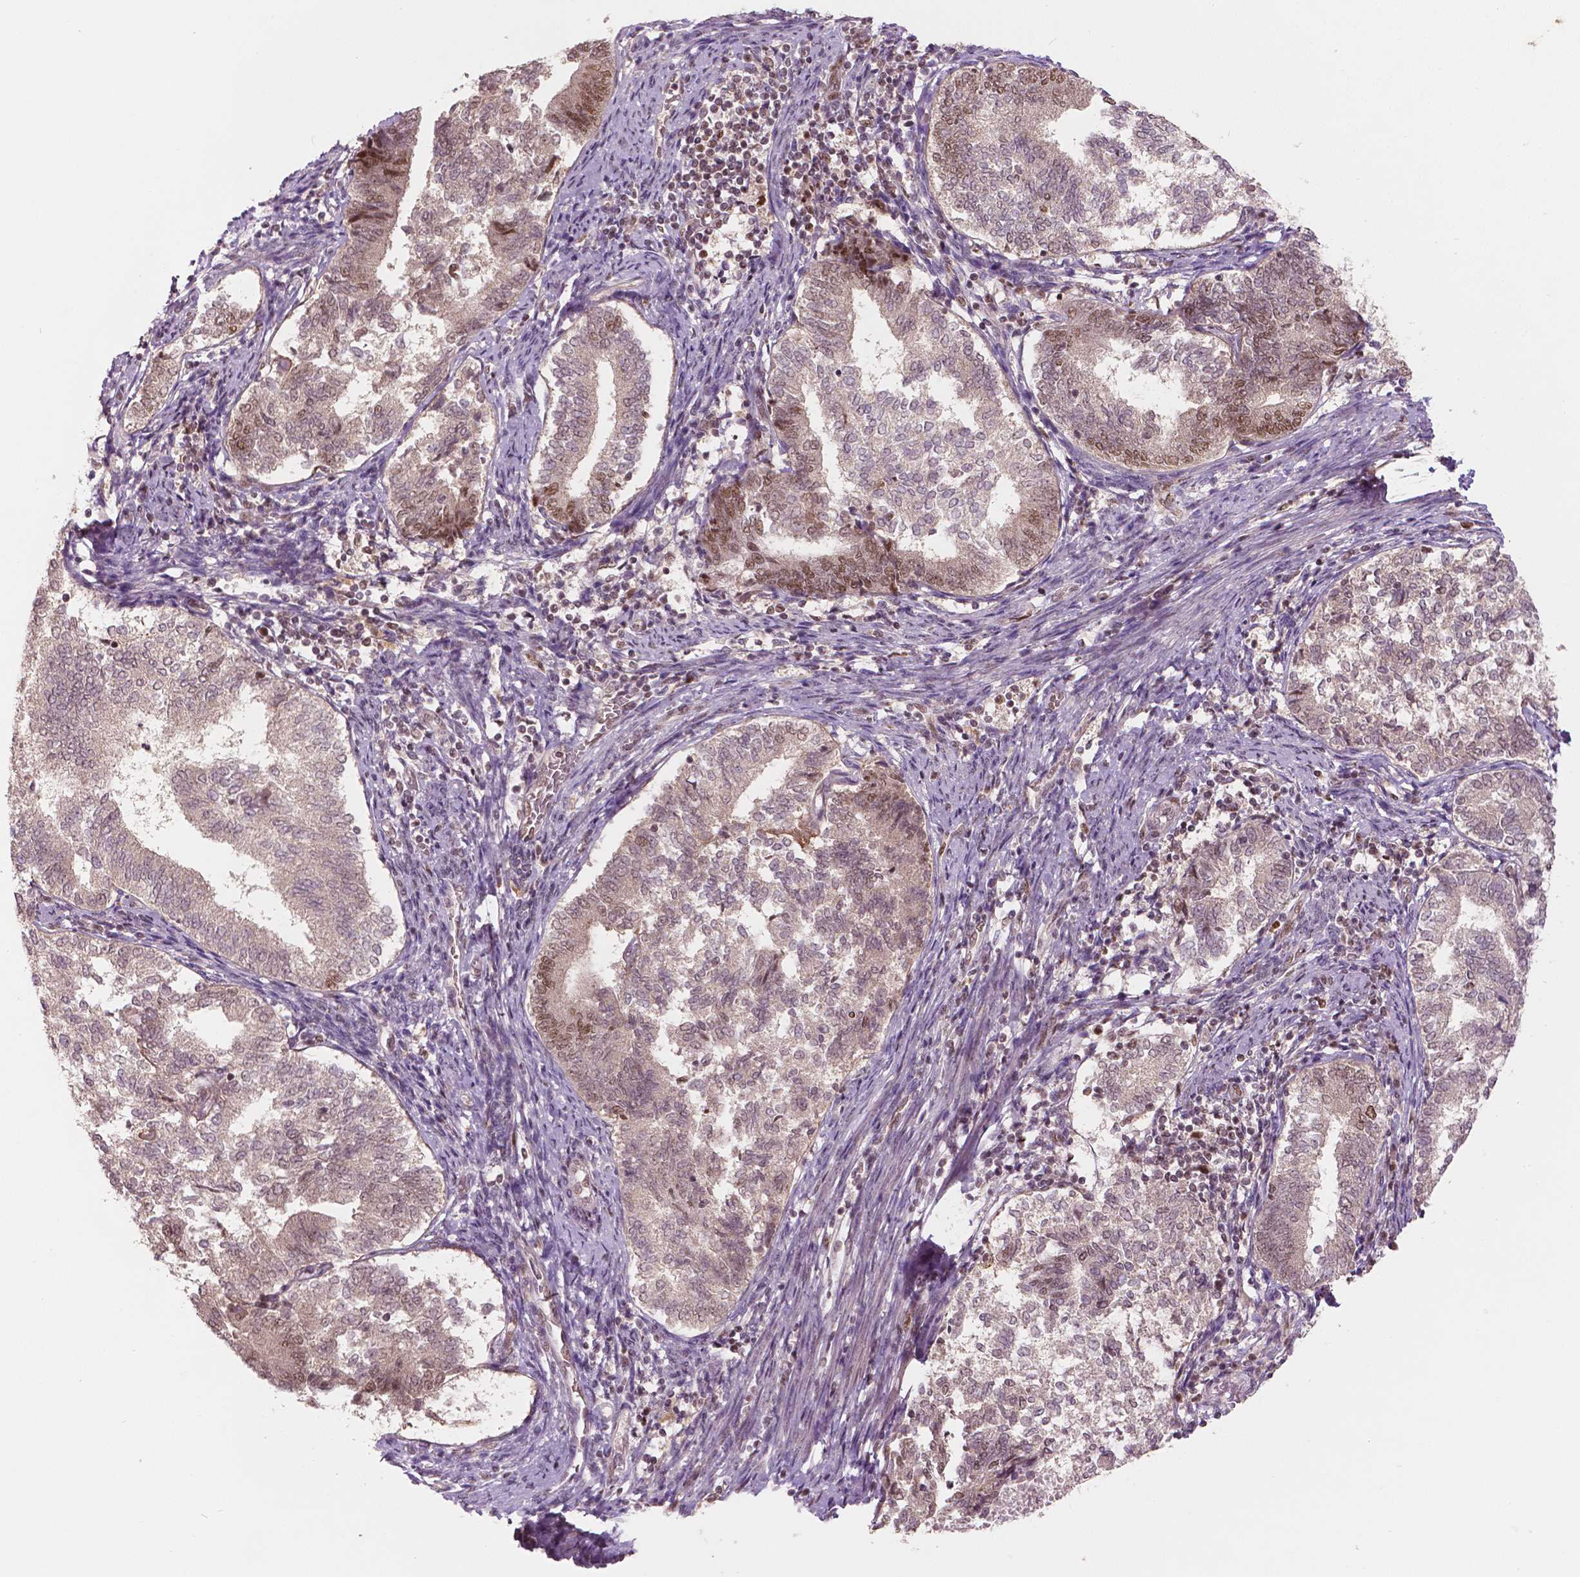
{"staining": {"intensity": "moderate", "quantity": "25%-75%", "location": "nuclear"}, "tissue": "endometrial cancer", "cell_type": "Tumor cells", "image_type": "cancer", "snomed": [{"axis": "morphology", "description": "Adenocarcinoma, NOS"}, {"axis": "topography", "description": "Endometrium"}], "caption": "There is medium levels of moderate nuclear expression in tumor cells of adenocarcinoma (endometrial), as demonstrated by immunohistochemical staining (brown color).", "gene": "NSD2", "patient": {"sex": "female", "age": 65}}